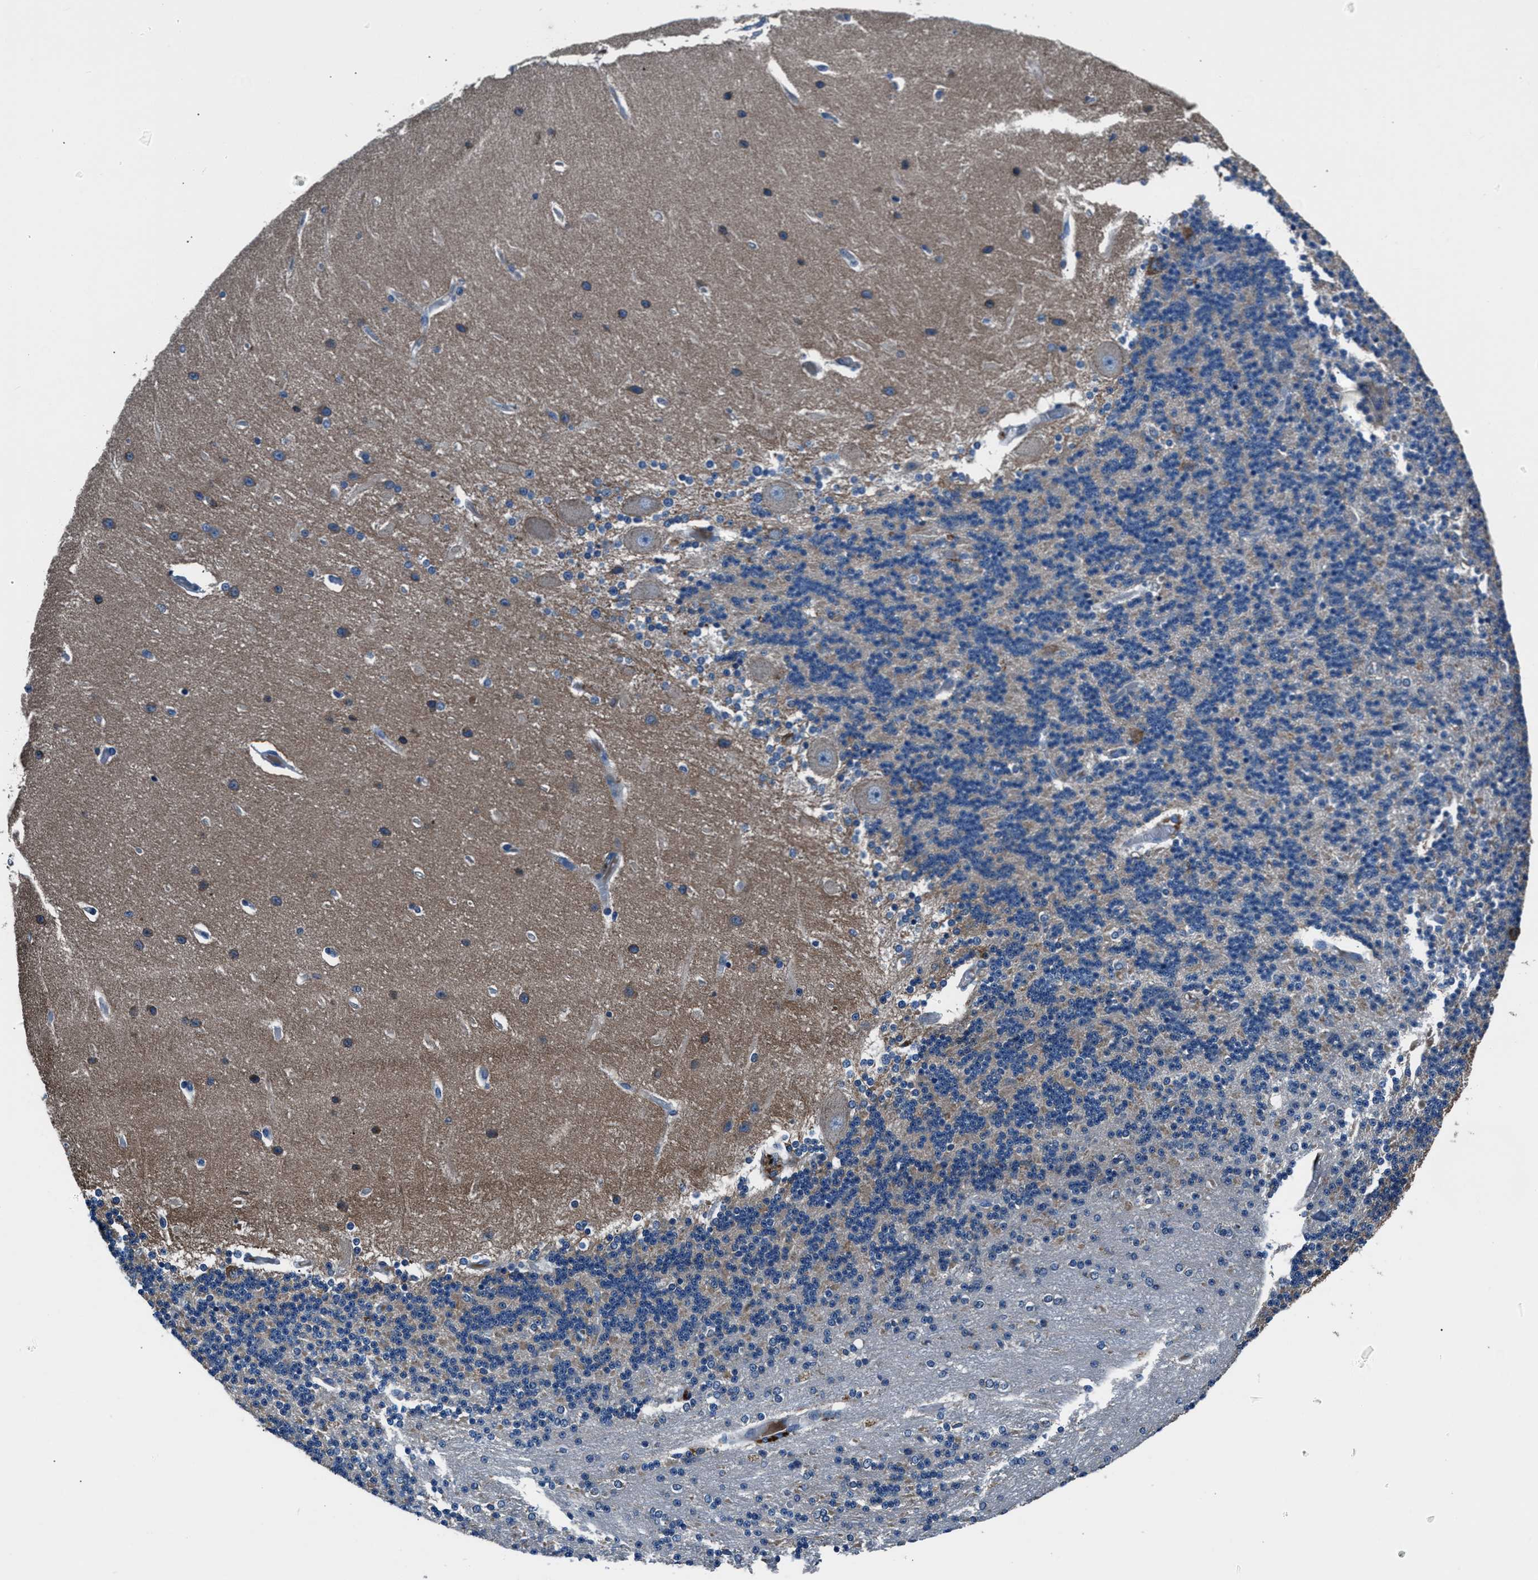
{"staining": {"intensity": "weak", "quantity": "<25%", "location": "cytoplasmic/membranous"}, "tissue": "cerebellum", "cell_type": "Cells in granular layer", "image_type": "normal", "snomed": [{"axis": "morphology", "description": "Normal tissue, NOS"}, {"axis": "topography", "description": "Cerebellum"}], "caption": "The photomicrograph shows no staining of cells in granular layer in benign cerebellum. (DAB immunohistochemistry with hematoxylin counter stain).", "gene": "PRTFDC1", "patient": {"sex": "female", "age": 54}}